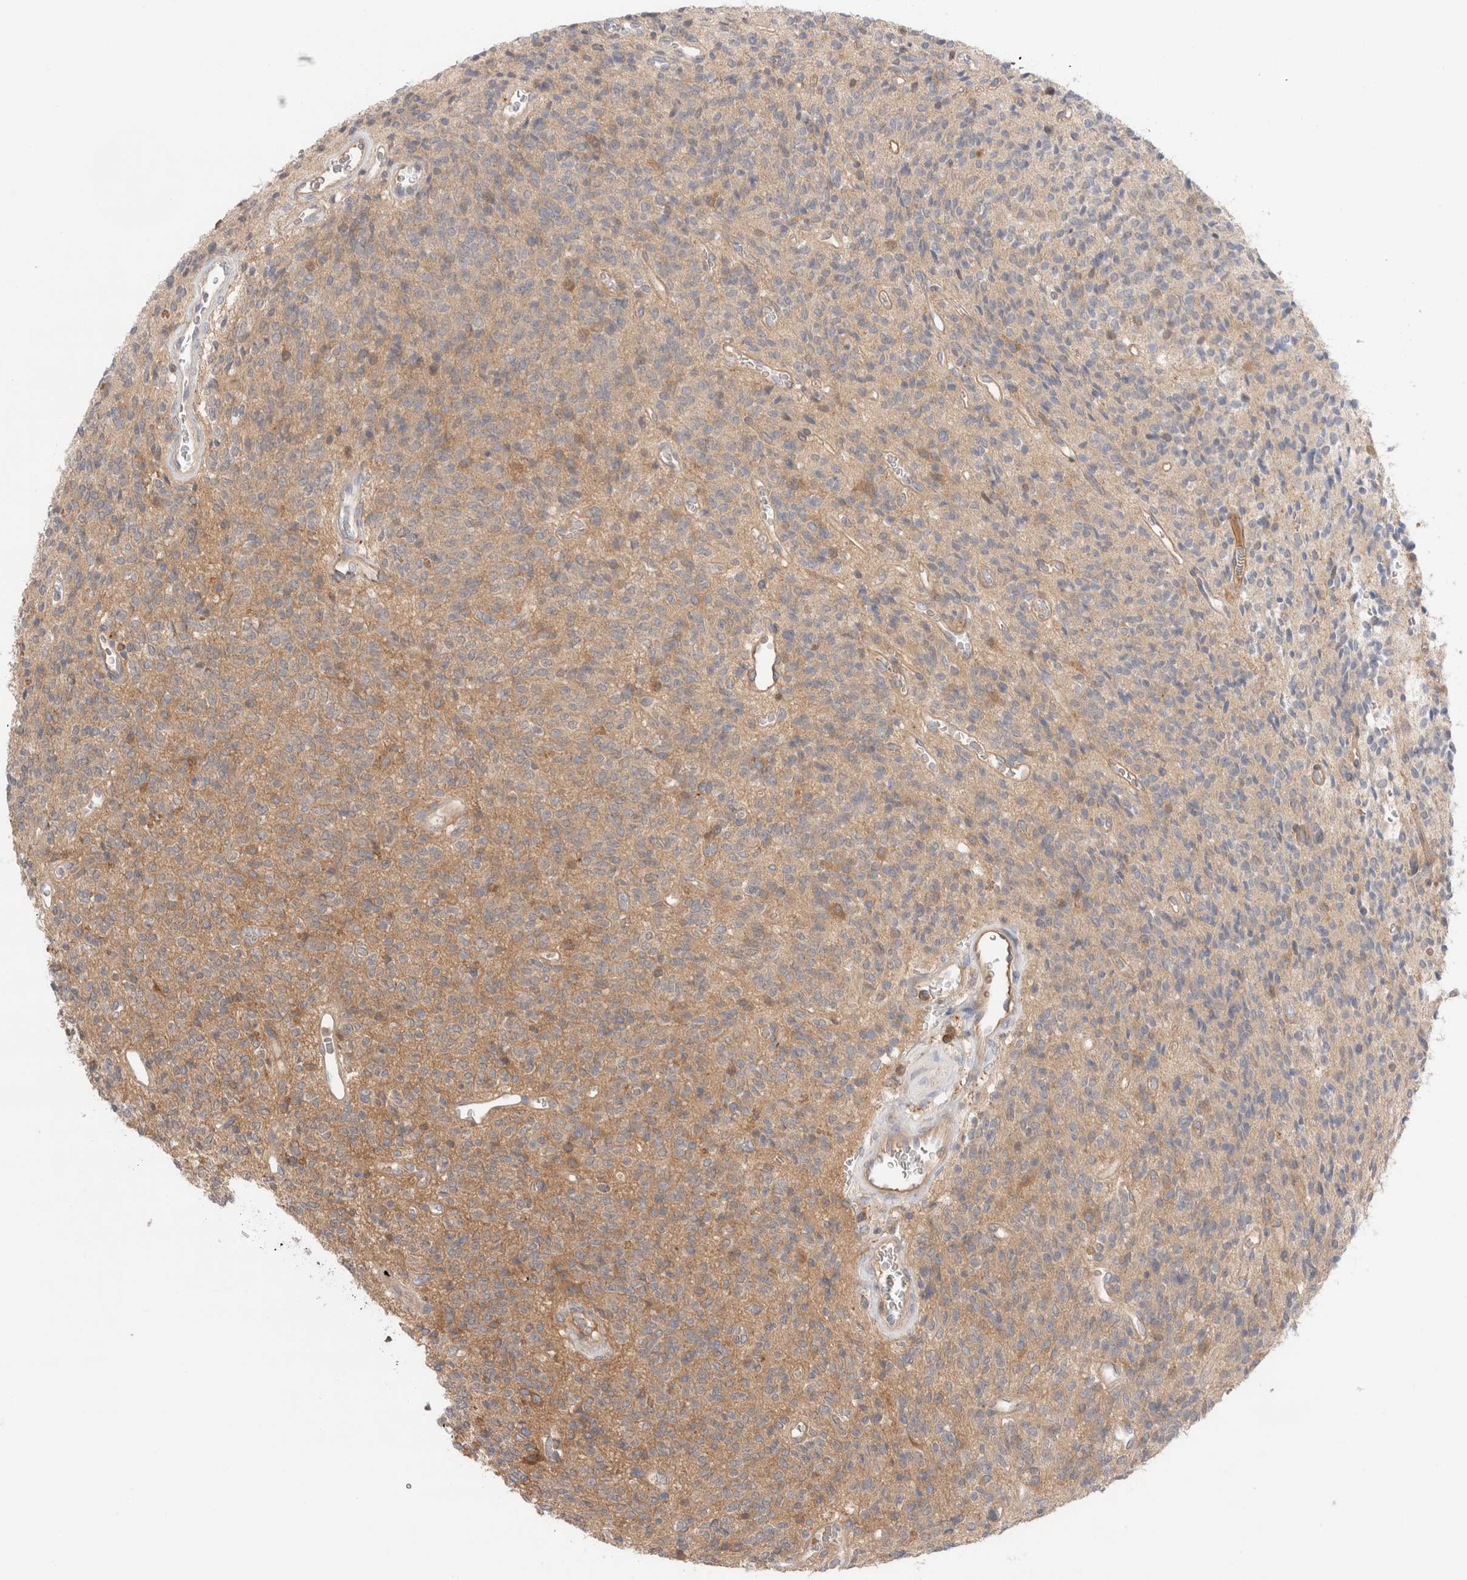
{"staining": {"intensity": "weak", "quantity": "25%-75%", "location": "cytoplasmic/membranous"}, "tissue": "glioma", "cell_type": "Tumor cells", "image_type": "cancer", "snomed": [{"axis": "morphology", "description": "Glioma, malignant, High grade"}, {"axis": "topography", "description": "Brain"}], "caption": "An image of high-grade glioma (malignant) stained for a protein demonstrates weak cytoplasmic/membranous brown staining in tumor cells.", "gene": "KLHL14", "patient": {"sex": "male", "age": 34}}